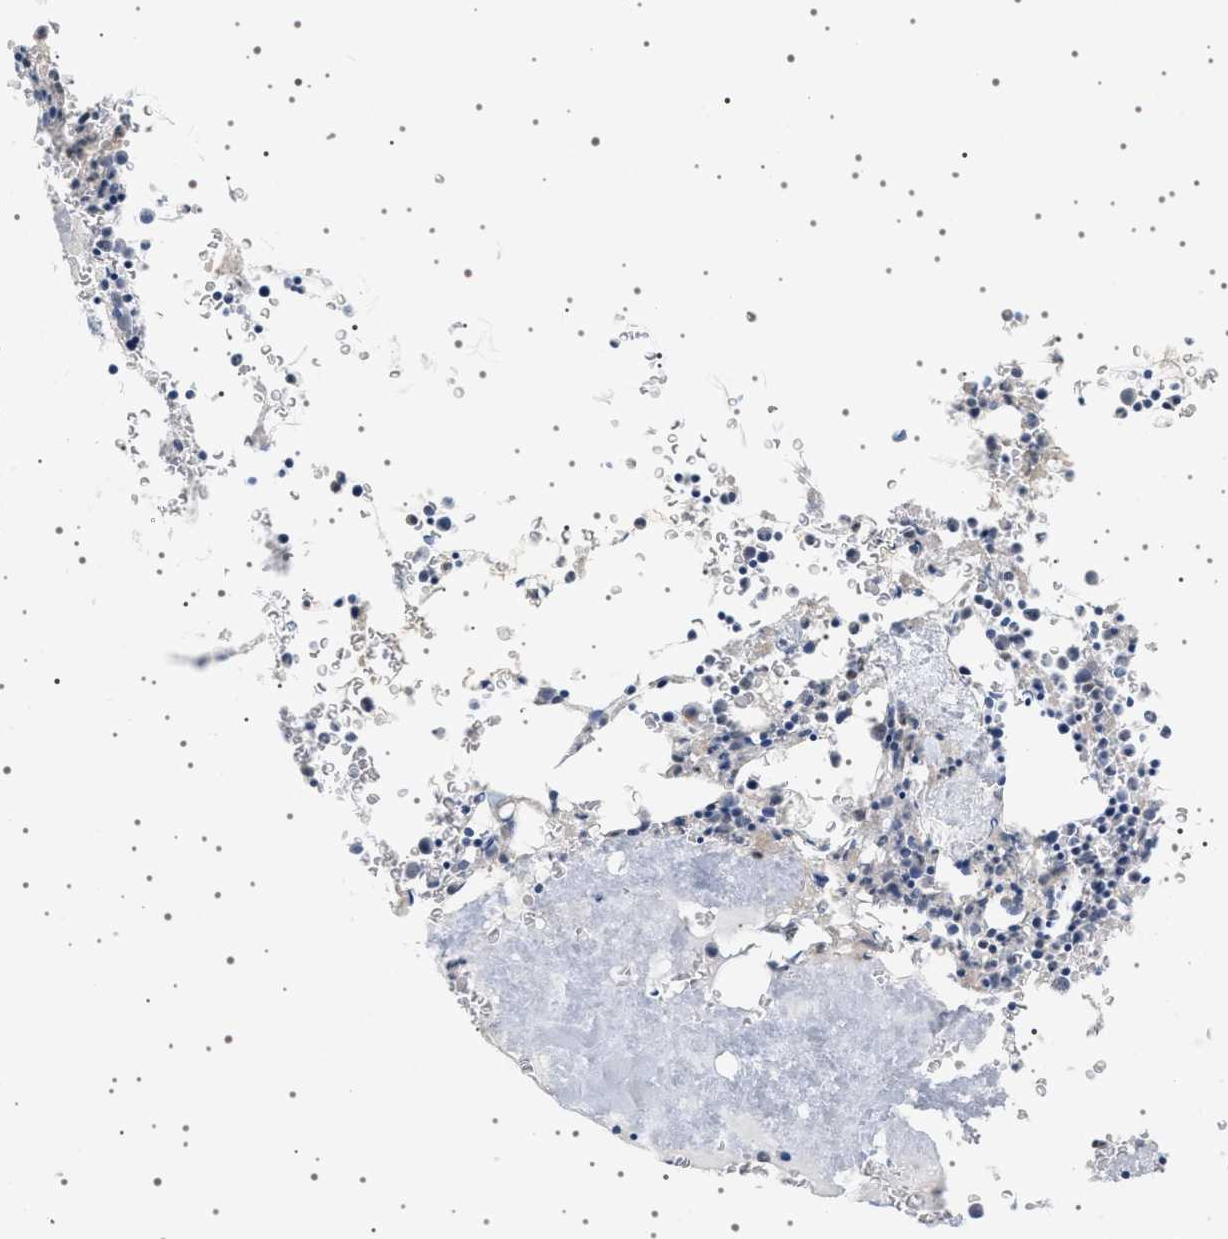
{"staining": {"intensity": "negative", "quantity": "none", "location": "none"}, "tissue": "bone marrow", "cell_type": "Hematopoietic cells", "image_type": "normal", "snomed": [{"axis": "morphology", "description": "Normal tissue, NOS"}, {"axis": "morphology", "description": "Inflammation, NOS"}, {"axis": "topography", "description": "Bone marrow"}], "caption": "Micrograph shows no protein positivity in hematopoietic cells of unremarkable bone marrow.", "gene": "ADCY10", "patient": {"sex": "male", "age": 37}}